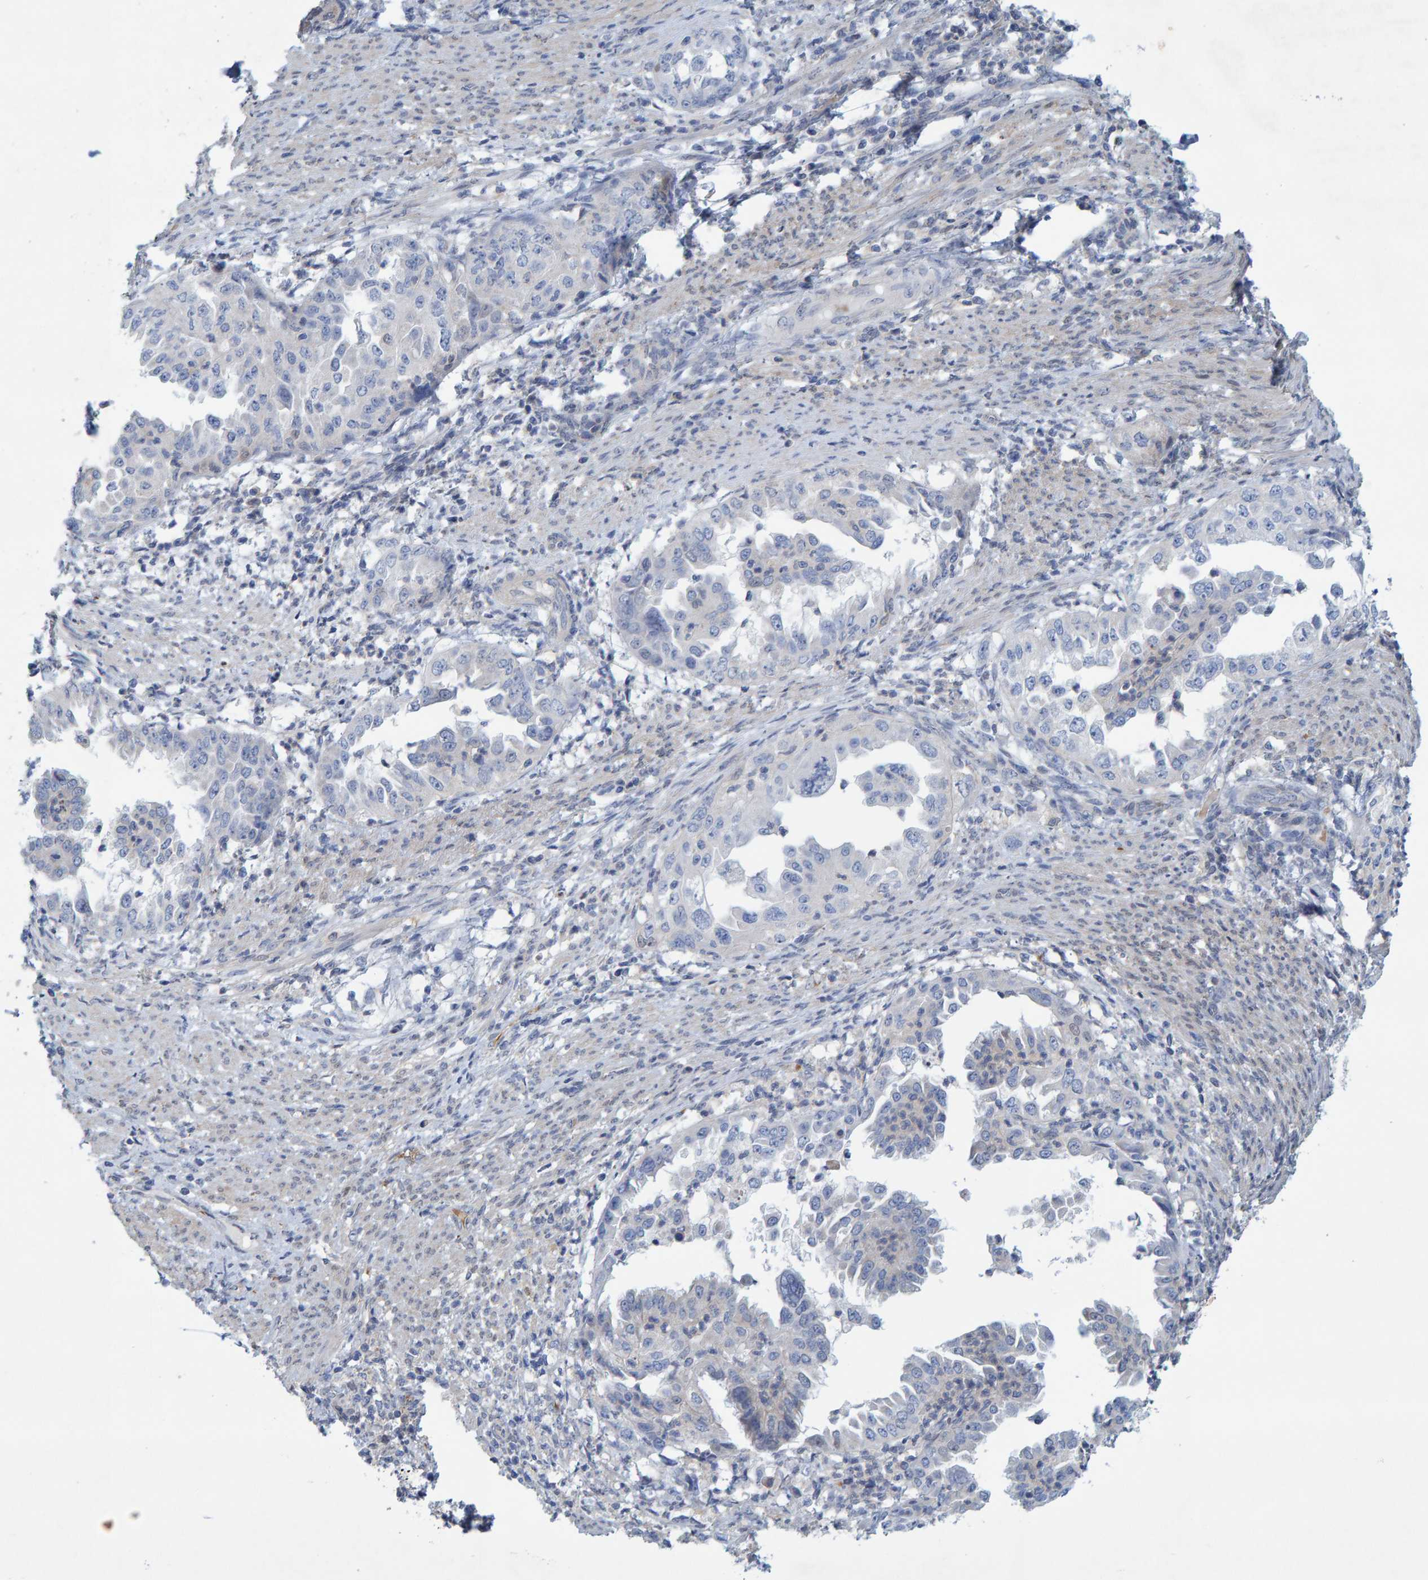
{"staining": {"intensity": "negative", "quantity": "none", "location": "none"}, "tissue": "endometrial cancer", "cell_type": "Tumor cells", "image_type": "cancer", "snomed": [{"axis": "morphology", "description": "Adenocarcinoma, NOS"}, {"axis": "topography", "description": "Endometrium"}], "caption": "Immunohistochemistry (IHC) micrograph of neoplastic tissue: human endometrial adenocarcinoma stained with DAB exhibits no significant protein positivity in tumor cells.", "gene": "ALAD", "patient": {"sex": "female", "age": 85}}